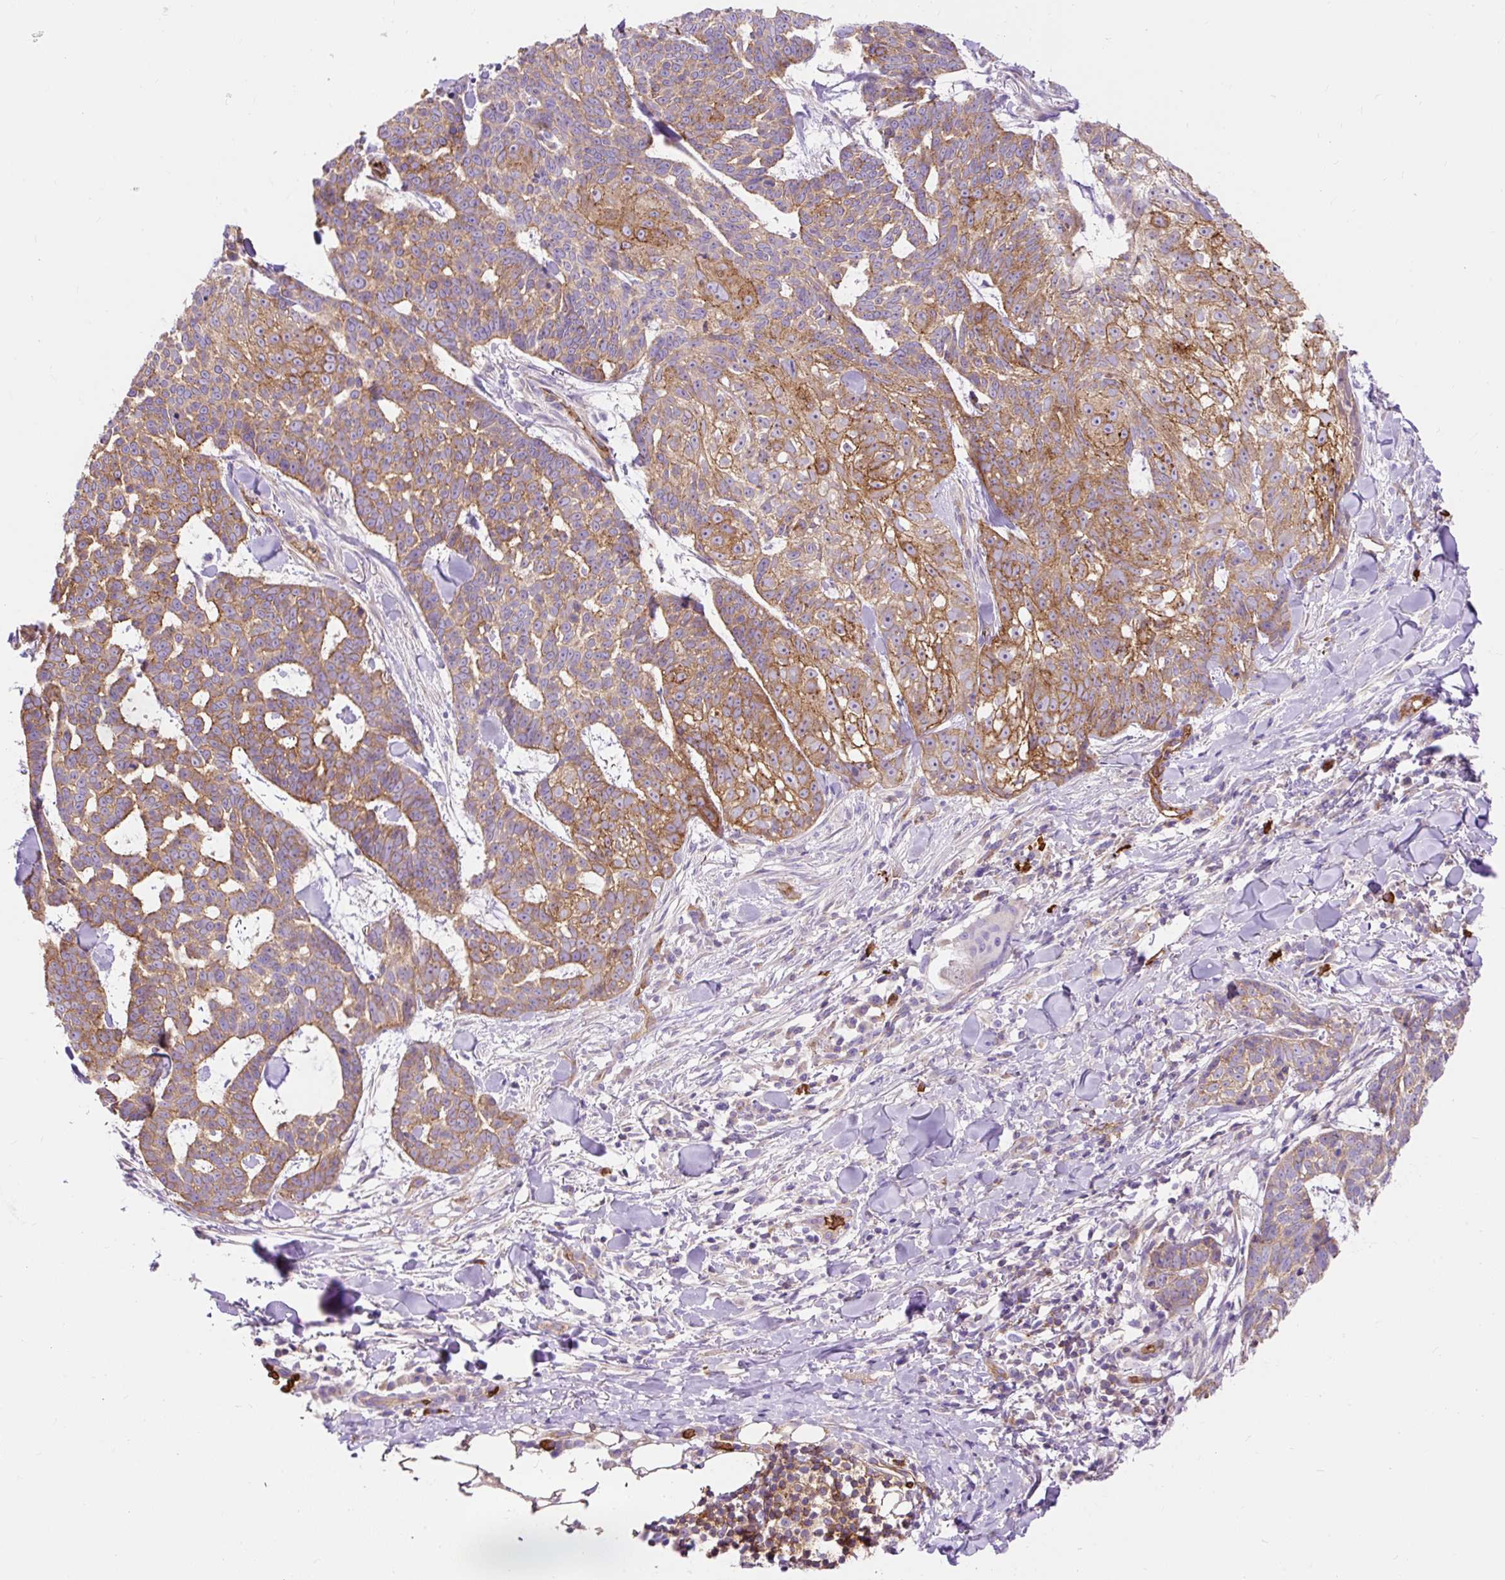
{"staining": {"intensity": "moderate", "quantity": "25%-75%", "location": "cytoplasmic/membranous"}, "tissue": "skin cancer", "cell_type": "Tumor cells", "image_type": "cancer", "snomed": [{"axis": "morphology", "description": "Basal cell carcinoma"}, {"axis": "topography", "description": "Skin"}], "caption": "A histopathology image showing moderate cytoplasmic/membranous staining in about 25%-75% of tumor cells in skin basal cell carcinoma, as visualized by brown immunohistochemical staining.", "gene": "HIP1R", "patient": {"sex": "female", "age": 93}}